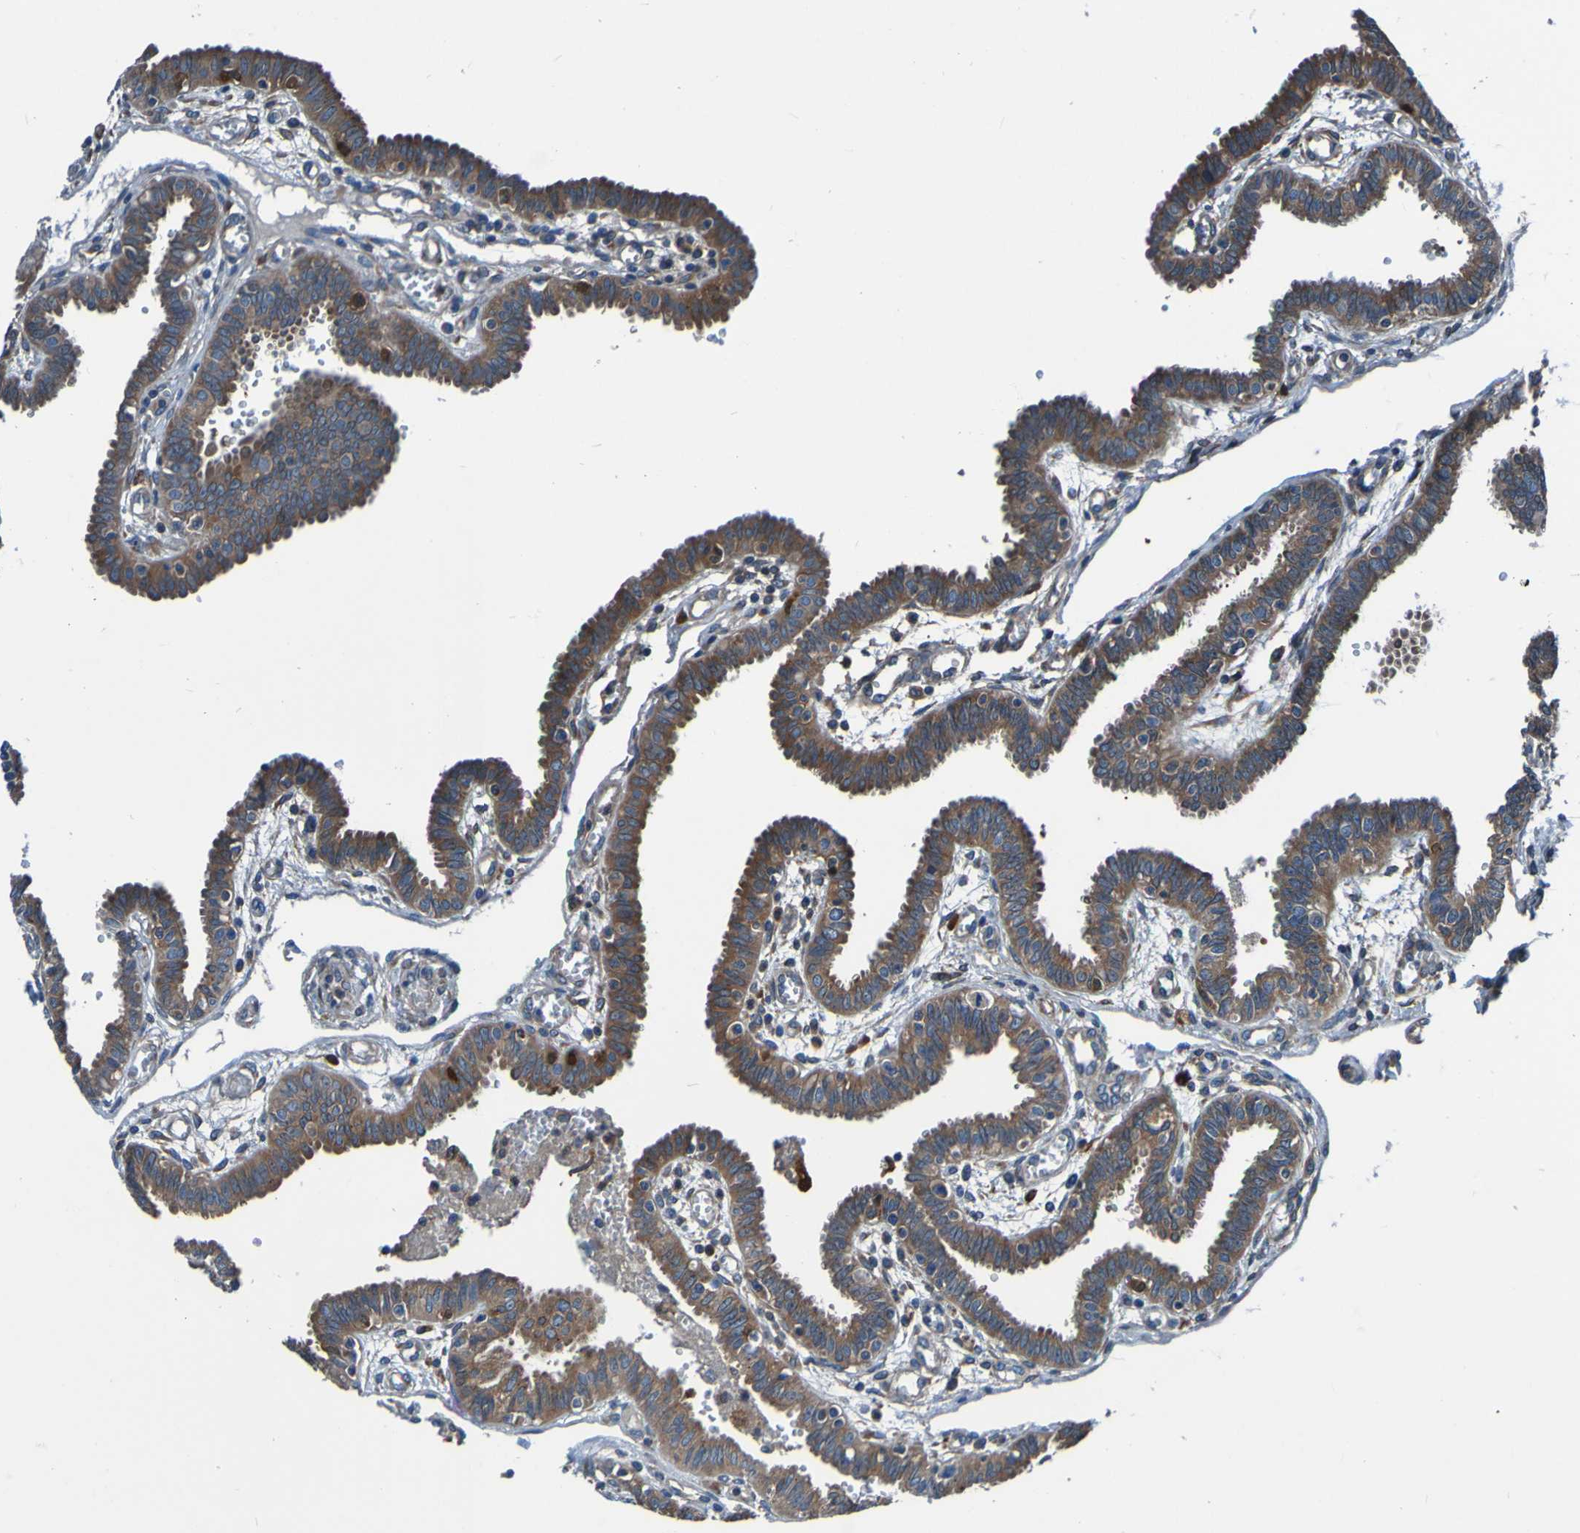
{"staining": {"intensity": "moderate", "quantity": ">75%", "location": "cytoplasmic/membranous"}, "tissue": "fallopian tube", "cell_type": "Glandular cells", "image_type": "normal", "snomed": [{"axis": "morphology", "description": "Normal tissue, NOS"}, {"axis": "topography", "description": "Fallopian tube"}], "caption": "DAB (3,3'-diaminobenzidine) immunohistochemical staining of normal human fallopian tube reveals moderate cytoplasmic/membranous protein staining in approximately >75% of glandular cells.", "gene": "RAB5B", "patient": {"sex": "female", "age": 32}}